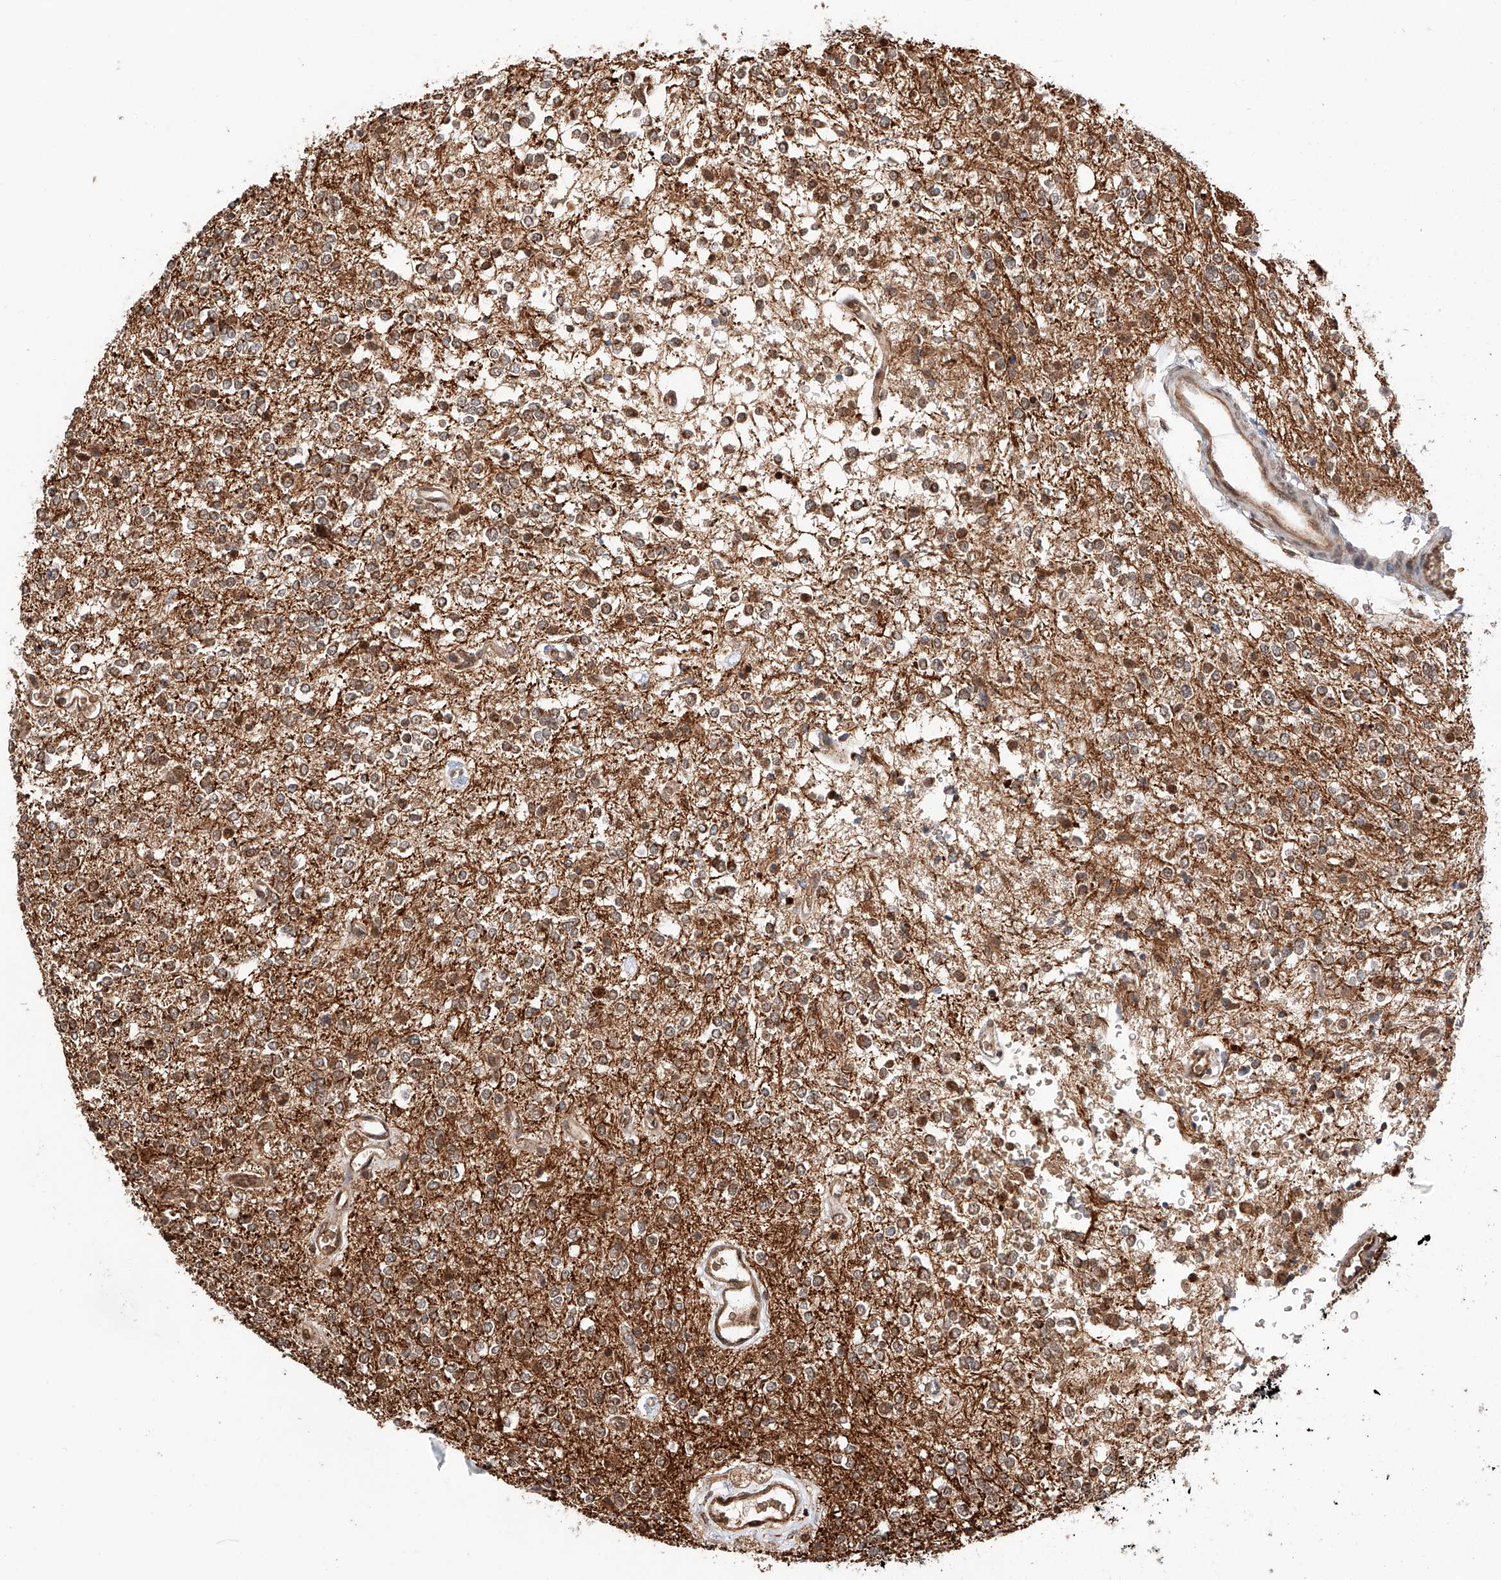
{"staining": {"intensity": "moderate", "quantity": "25%-75%", "location": "cytoplasmic/membranous"}, "tissue": "glioma", "cell_type": "Tumor cells", "image_type": "cancer", "snomed": [{"axis": "morphology", "description": "Glioma, malignant, High grade"}, {"axis": "topography", "description": "Brain"}], "caption": "A high-resolution photomicrograph shows IHC staining of malignant glioma (high-grade), which shows moderate cytoplasmic/membranous positivity in about 25%-75% of tumor cells.", "gene": "THTPA", "patient": {"sex": "male", "age": 34}}